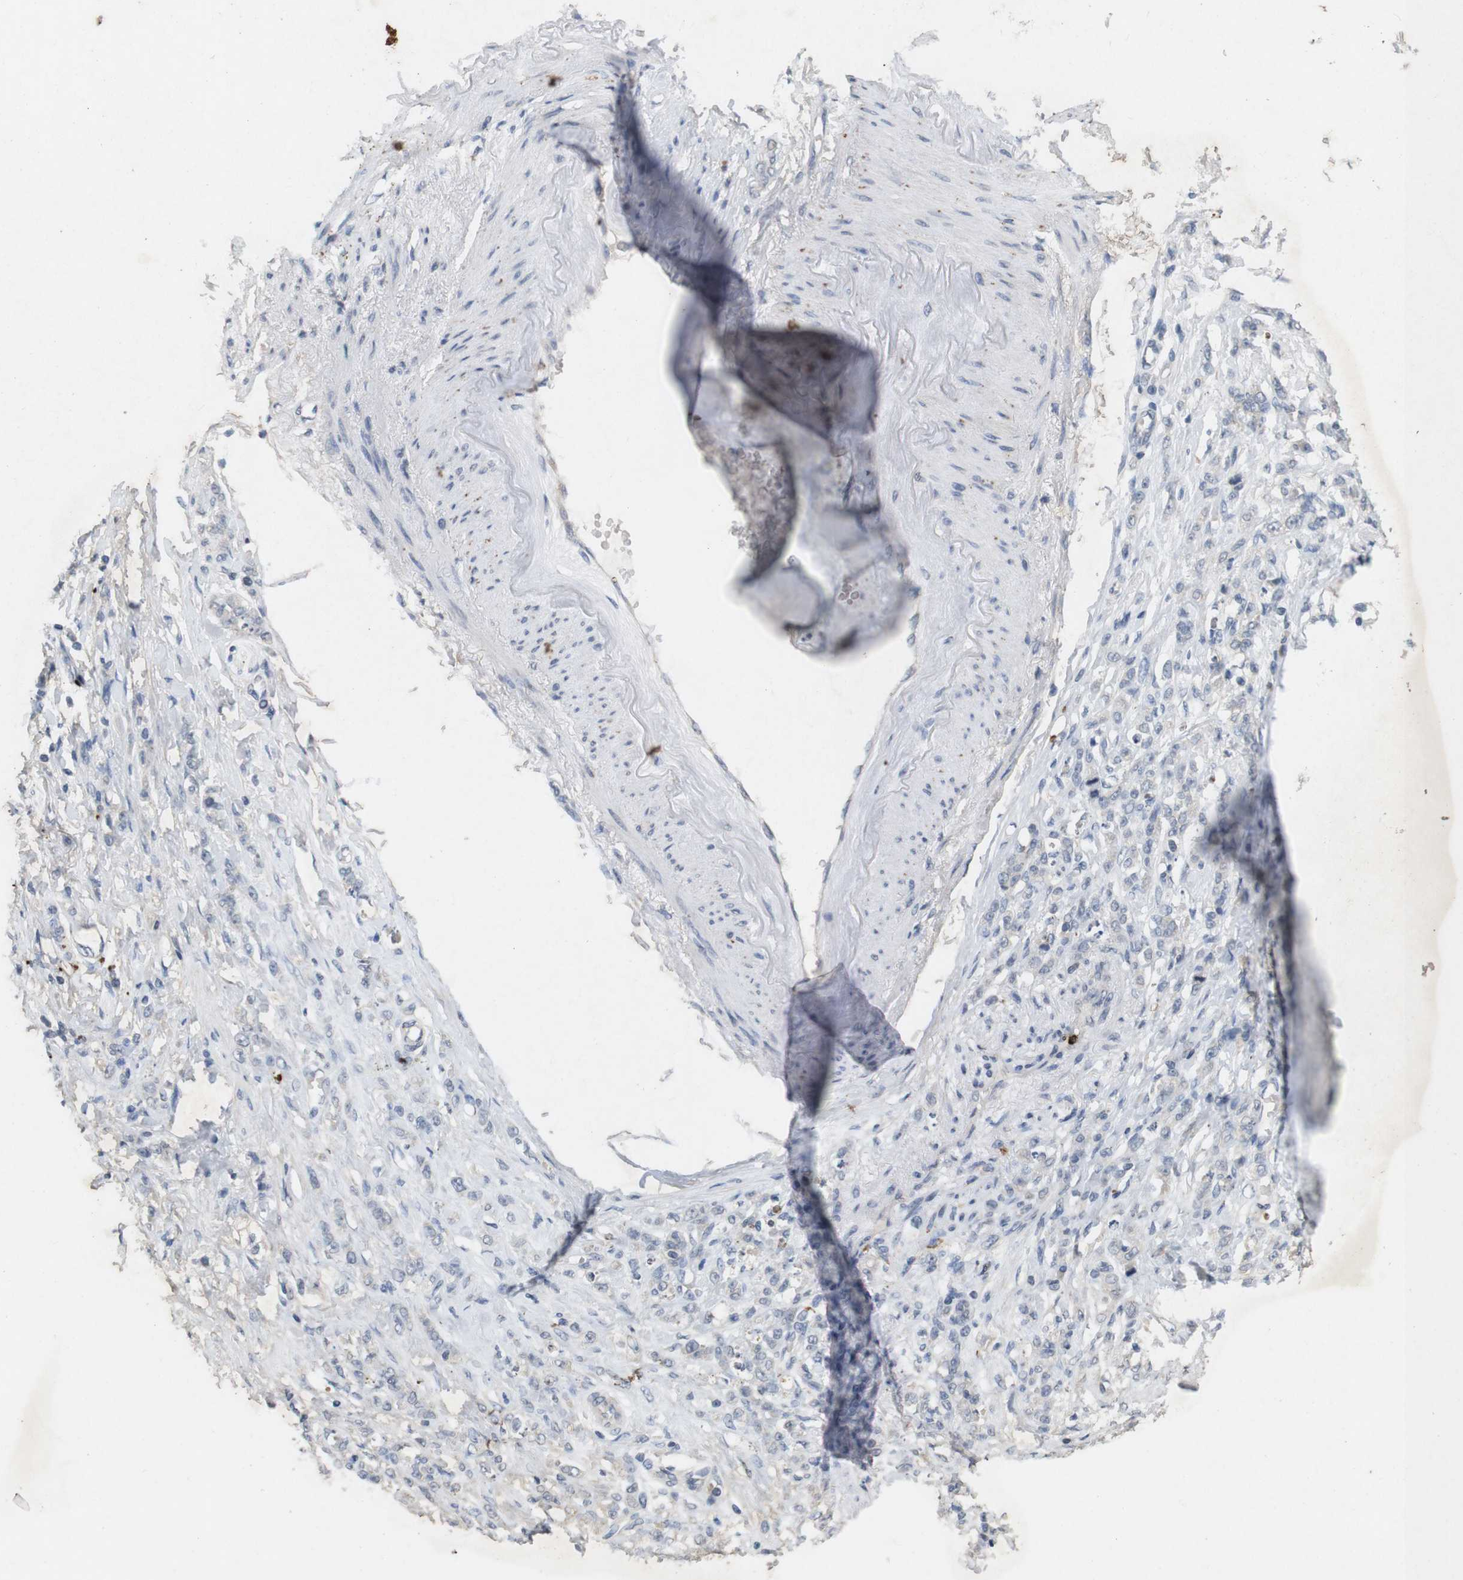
{"staining": {"intensity": "negative", "quantity": "none", "location": "none"}, "tissue": "stomach cancer", "cell_type": "Tumor cells", "image_type": "cancer", "snomed": [{"axis": "morphology", "description": "Adenocarcinoma, NOS"}, {"axis": "topography", "description": "Stomach"}], "caption": "High power microscopy histopathology image of an IHC micrograph of adenocarcinoma (stomach), revealing no significant positivity in tumor cells.", "gene": "TSPAN14", "patient": {"sex": "male", "age": 82}}